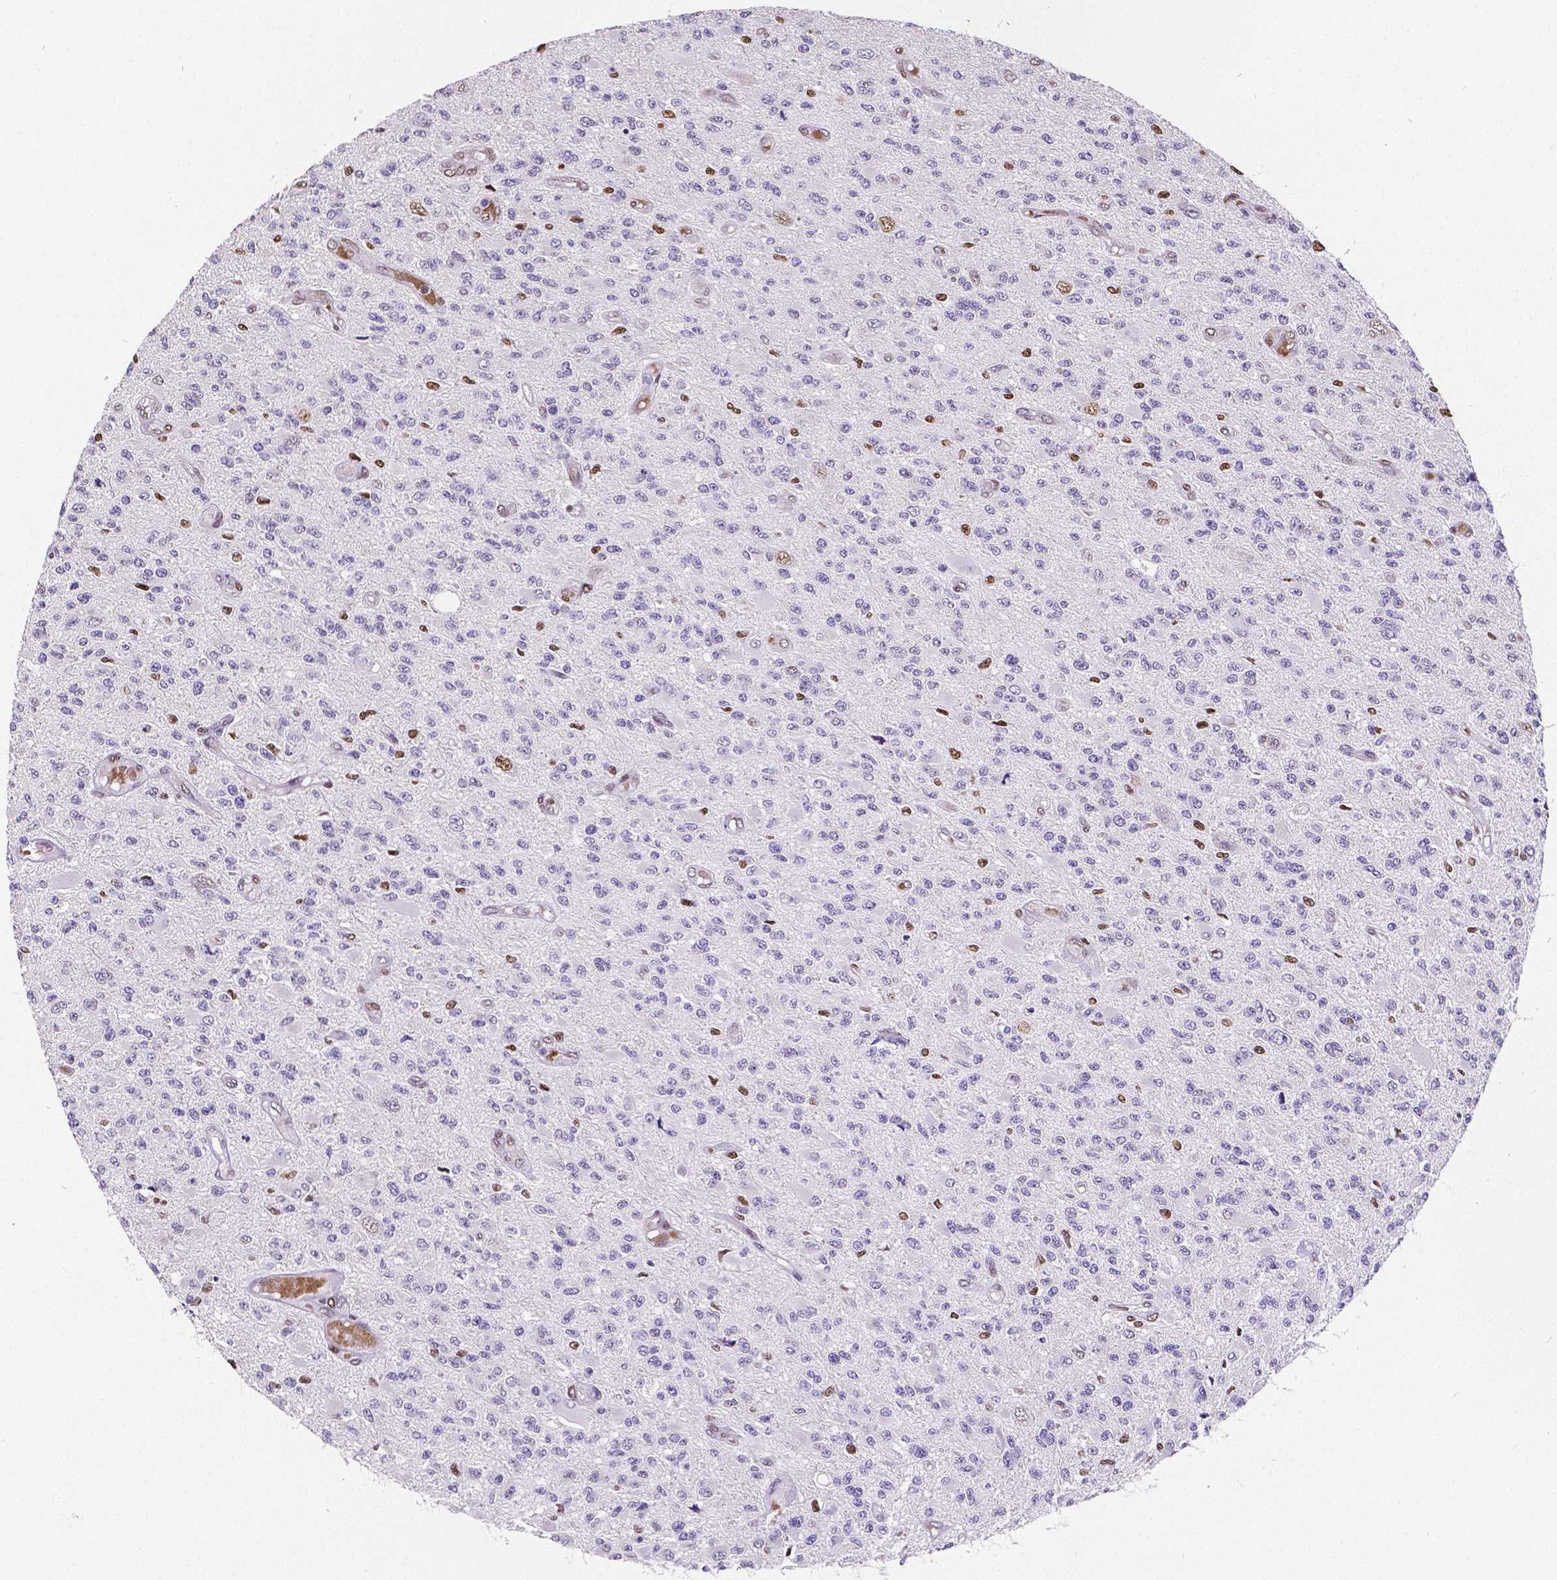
{"staining": {"intensity": "moderate", "quantity": "<25%", "location": "nuclear"}, "tissue": "glioma", "cell_type": "Tumor cells", "image_type": "cancer", "snomed": [{"axis": "morphology", "description": "Glioma, malignant, High grade"}, {"axis": "topography", "description": "Brain"}], "caption": "A photomicrograph of glioma stained for a protein exhibits moderate nuclear brown staining in tumor cells.", "gene": "MEF2C", "patient": {"sex": "female", "age": 63}}